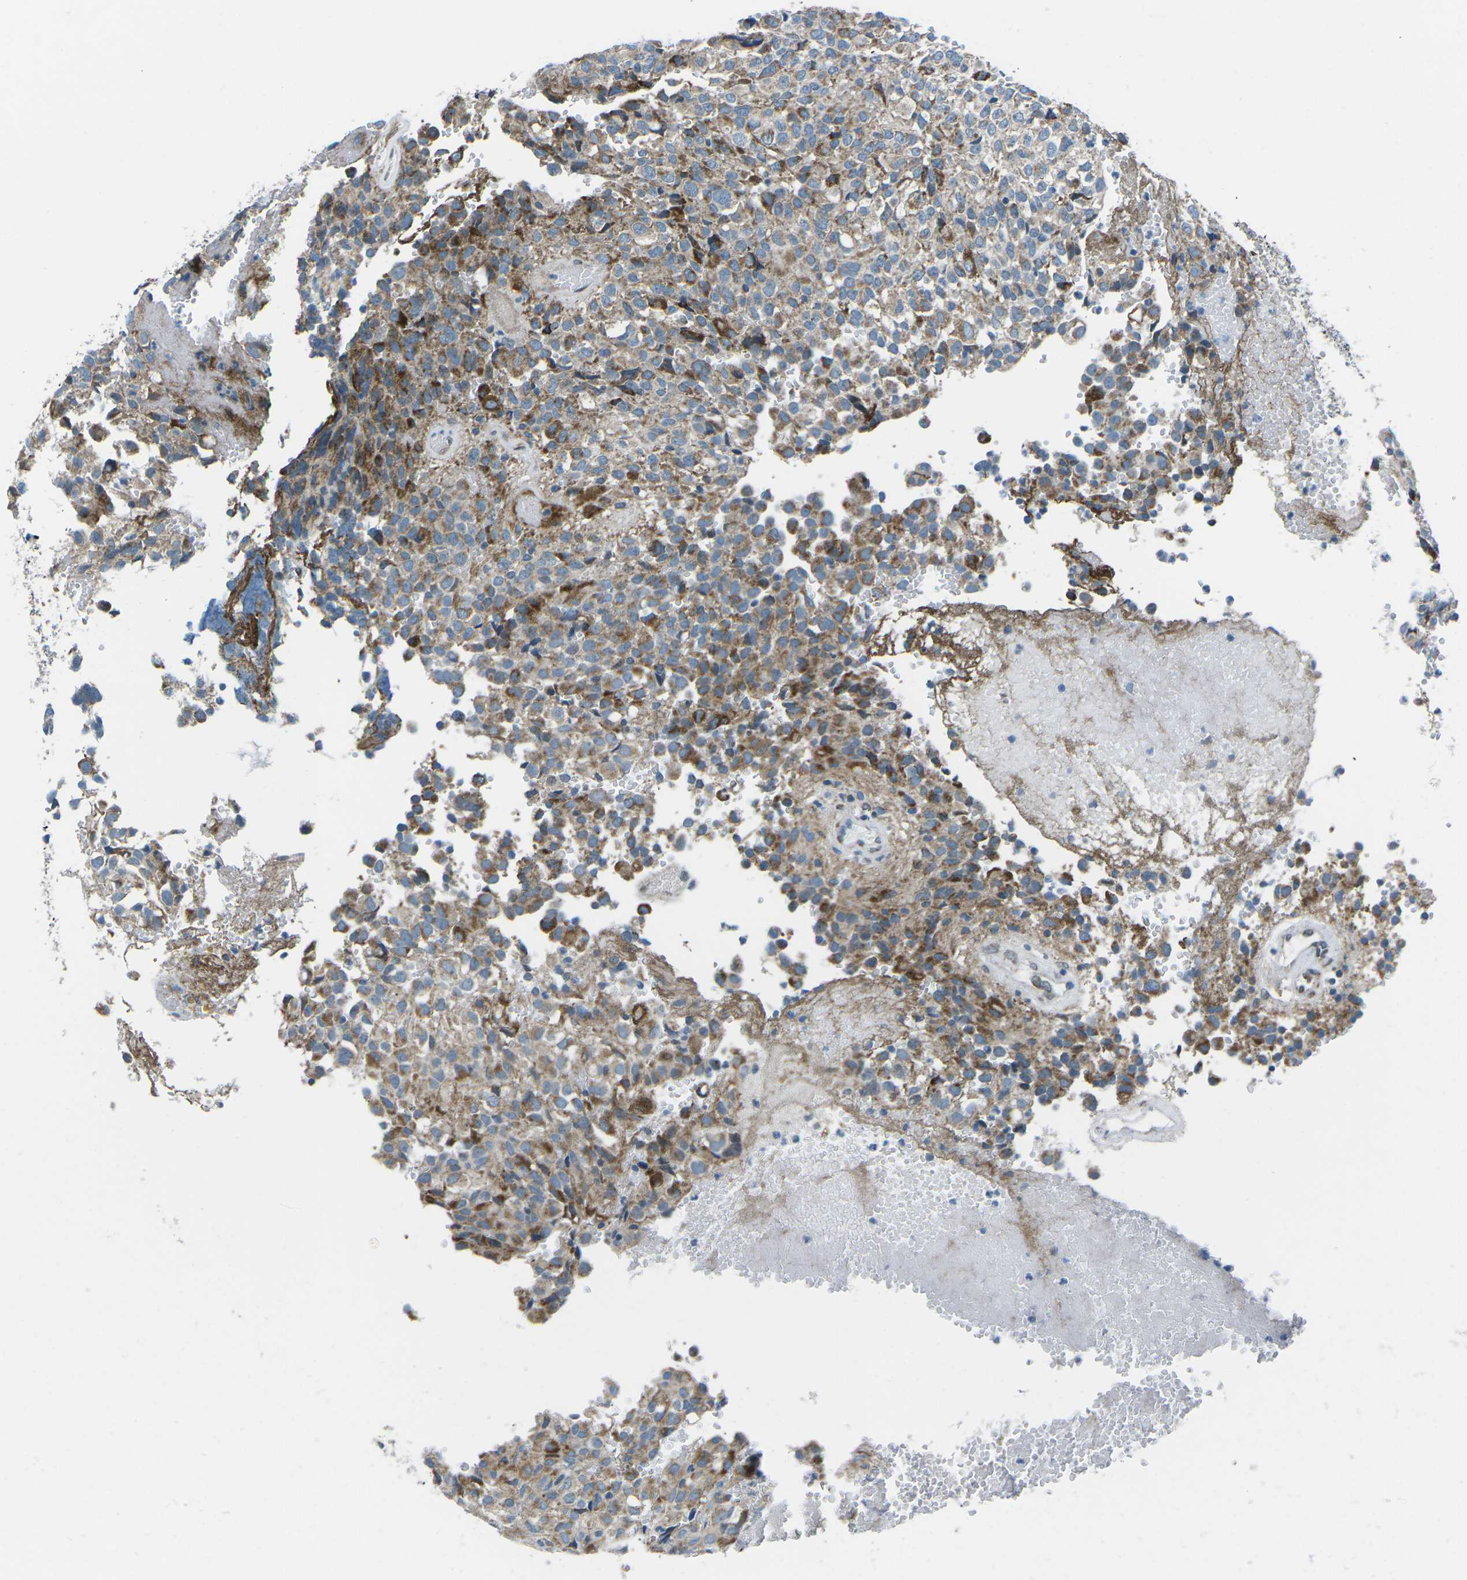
{"staining": {"intensity": "moderate", "quantity": "25%-75%", "location": "cytoplasmic/membranous"}, "tissue": "glioma", "cell_type": "Tumor cells", "image_type": "cancer", "snomed": [{"axis": "morphology", "description": "Glioma, malignant, High grade"}, {"axis": "topography", "description": "Brain"}], "caption": "Human glioma stained with a brown dye reveals moderate cytoplasmic/membranous positive expression in about 25%-75% of tumor cells.", "gene": "RFESD", "patient": {"sex": "male", "age": 32}}